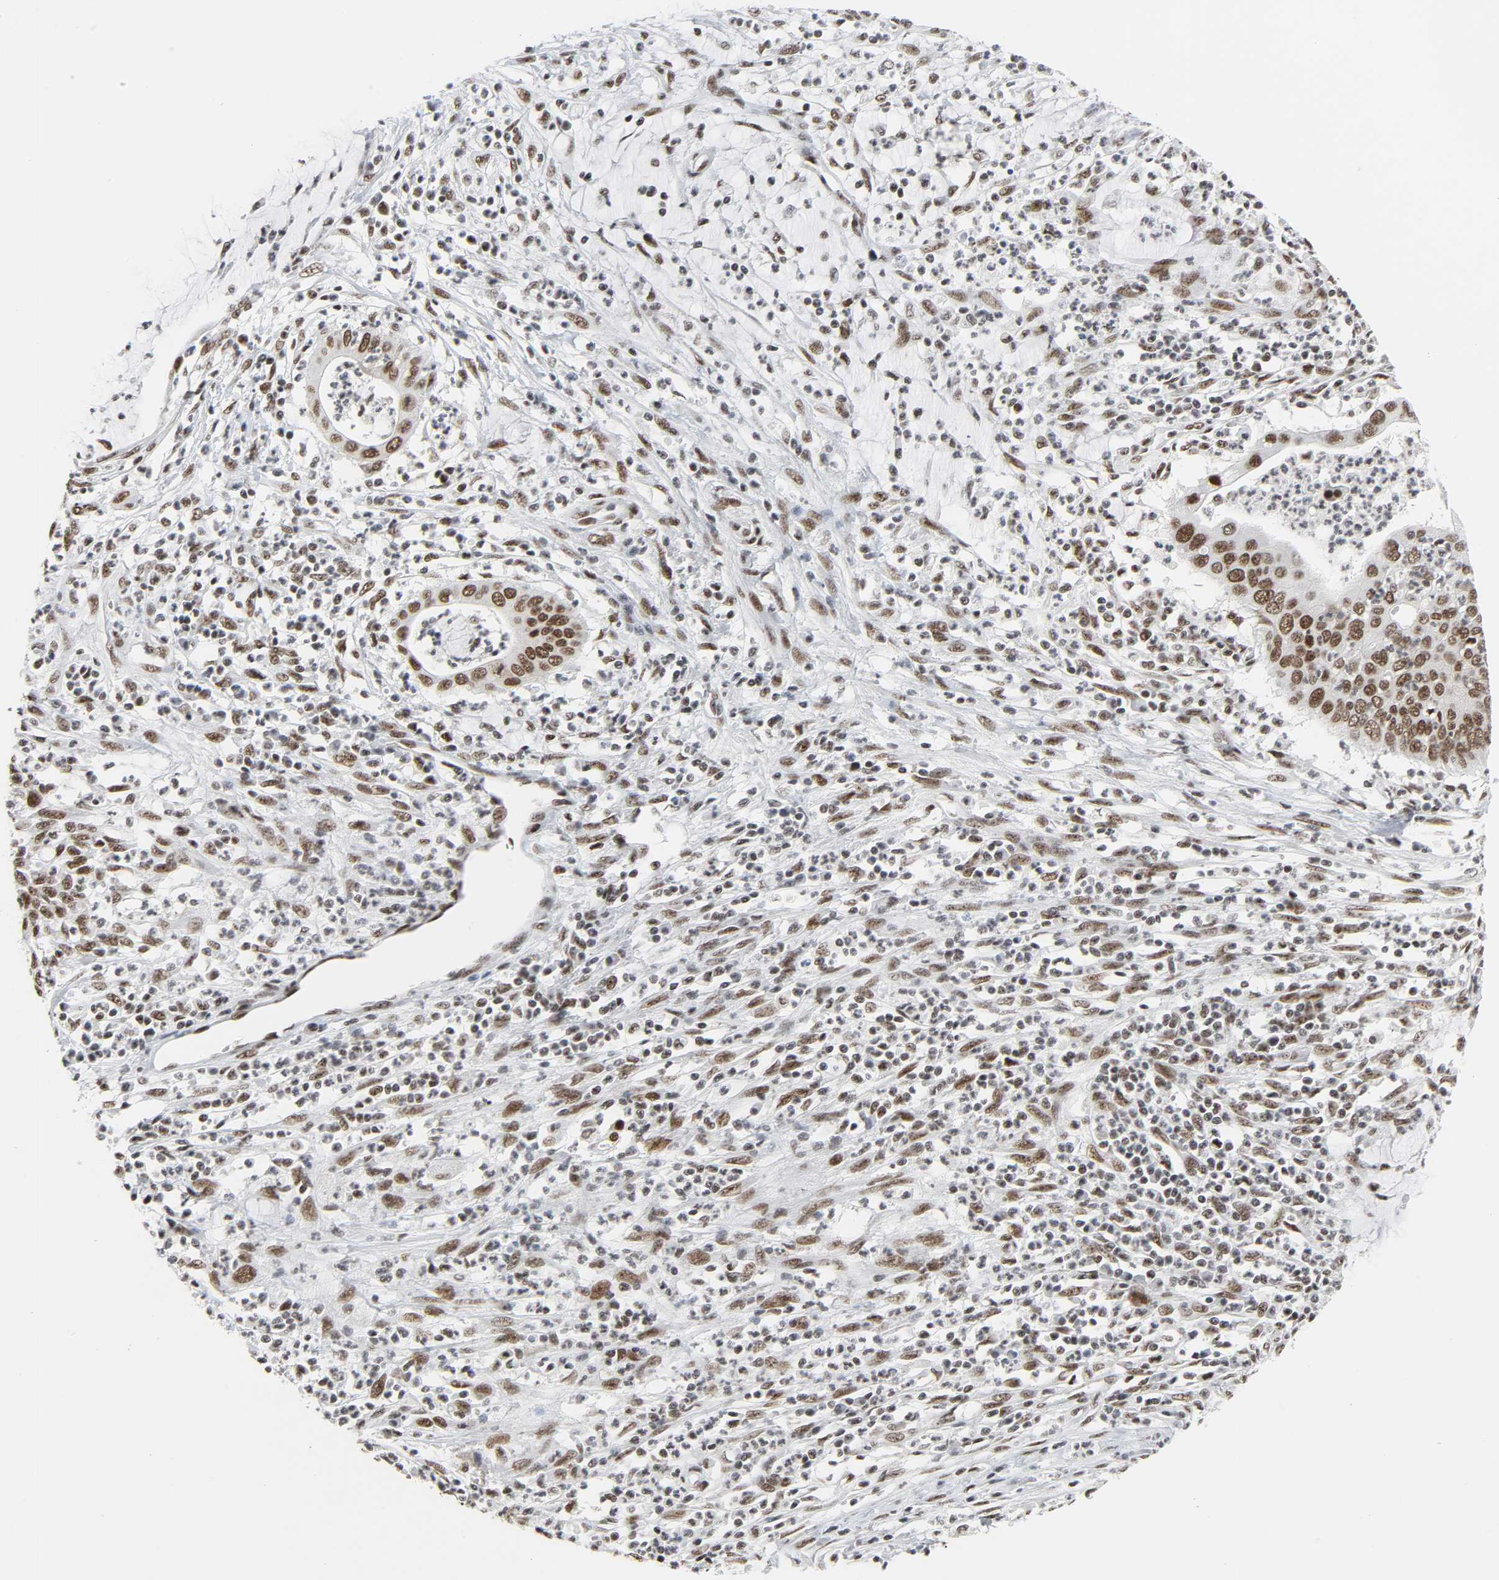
{"staining": {"intensity": "moderate", "quantity": ">75%", "location": "nuclear"}, "tissue": "cervical cancer", "cell_type": "Tumor cells", "image_type": "cancer", "snomed": [{"axis": "morphology", "description": "Adenocarcinoma, NOS"}, {"axis": "topography", "description": "Cervix"}], "caption": "The image demonstrates a brown stain indicating the presence of a protein in the nuclear of tumor cells in cervical cancer. Nuclei are stained in blue.", "gene": "CDK7", "patient": {"sex": "female", "age": 36}}